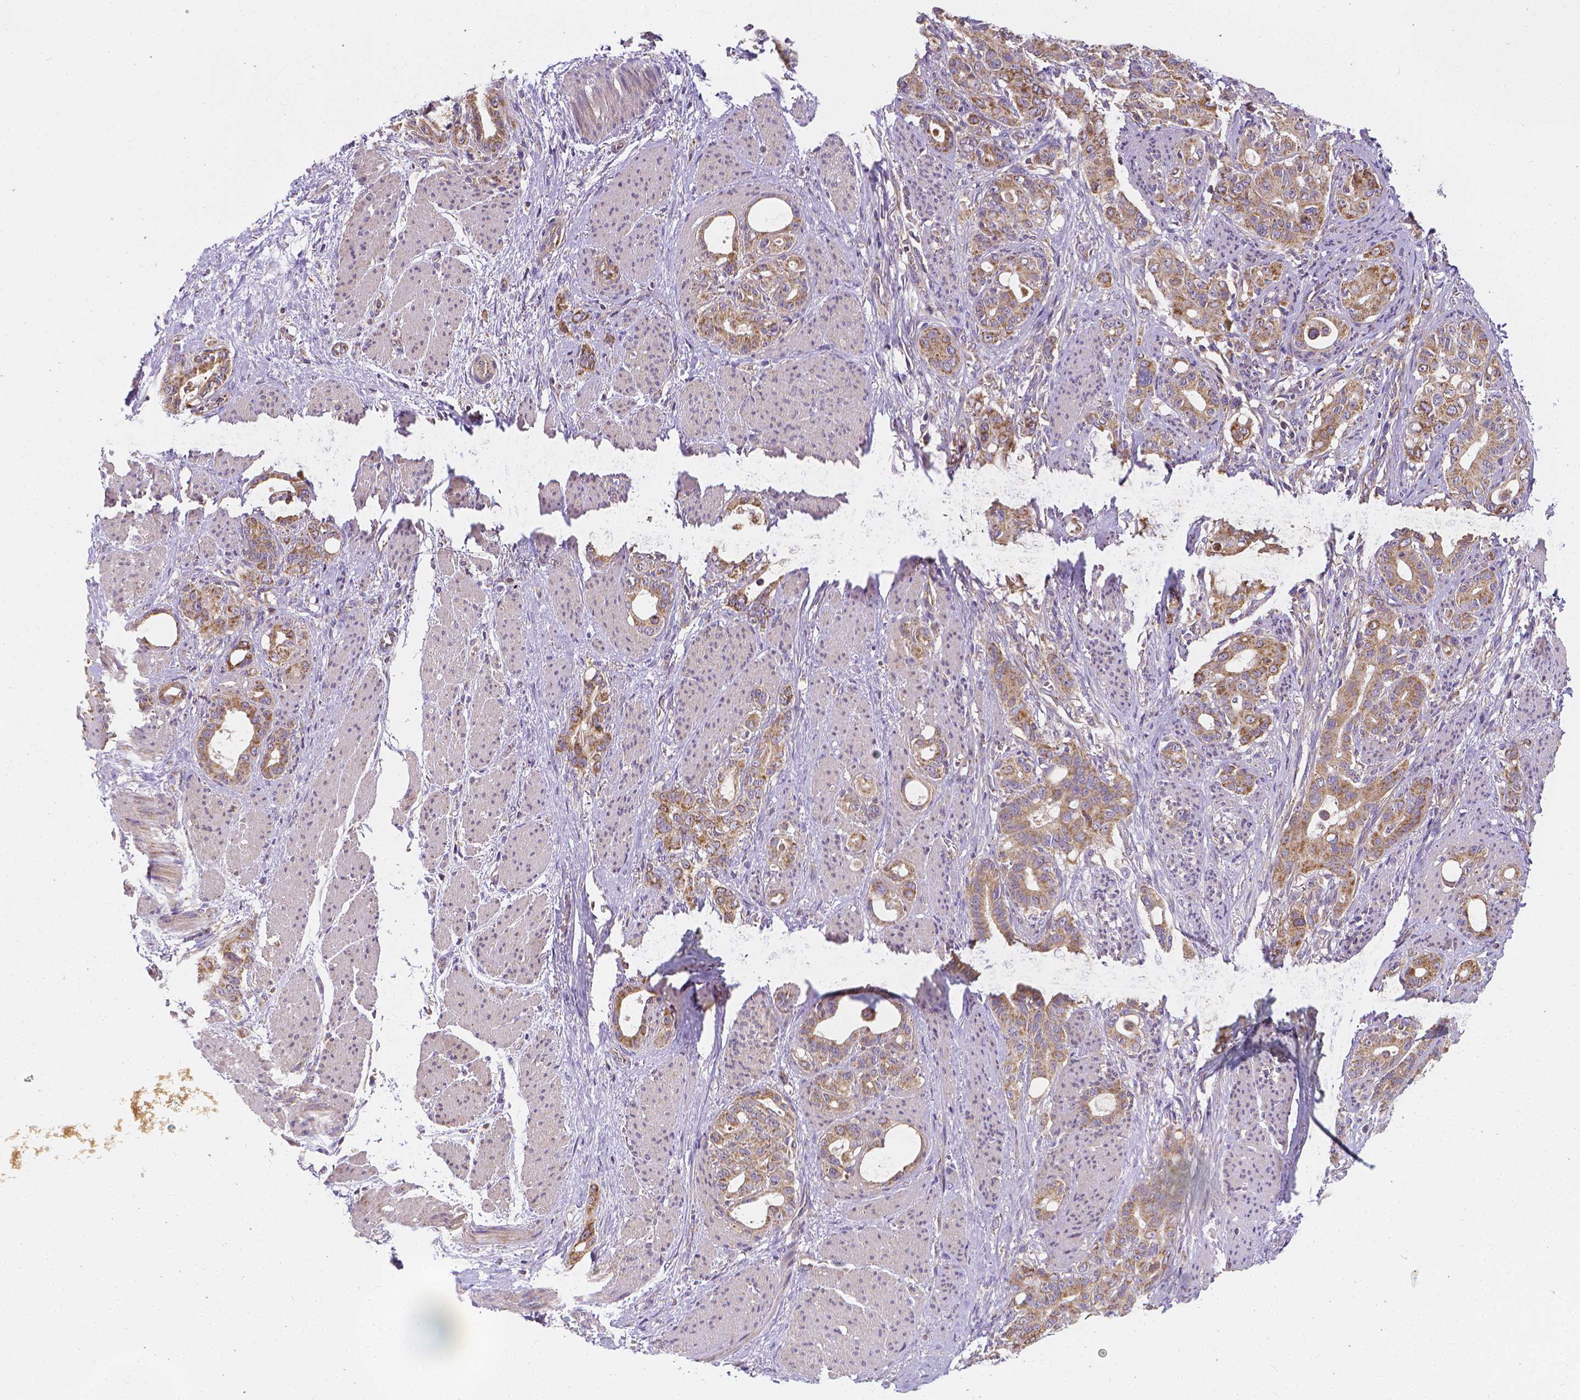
{"staining": {"intensity": "moderate", "quantity": ">75%", "location": "cytoplasmic/membranous"}, "tissue": "stomach cancer", "cell_type": "Tumor cells", "image_type": "cancer", "snomed": [{"axis": "morphology", "description": "Normal tissue, NOS"}, {"axis": "morphology", "description": "Adenocarcinoma, NOS"}, {"axis": "topography", "description": "Esophagus"}, {"axis": "topography", "description": "Stomach, upper"}], "caption": "IHC of human stomach cancer shows medium levels of moderate cytoplasmic/membranous positivity in approximately >75% of tumor cells. Using DAB (brown) and hematoxylin (blue) stains, captured at high magnification using brightfield microscopy.", "gene": "SNCAIP", "patient": {"sex": "male", "age": 62}}